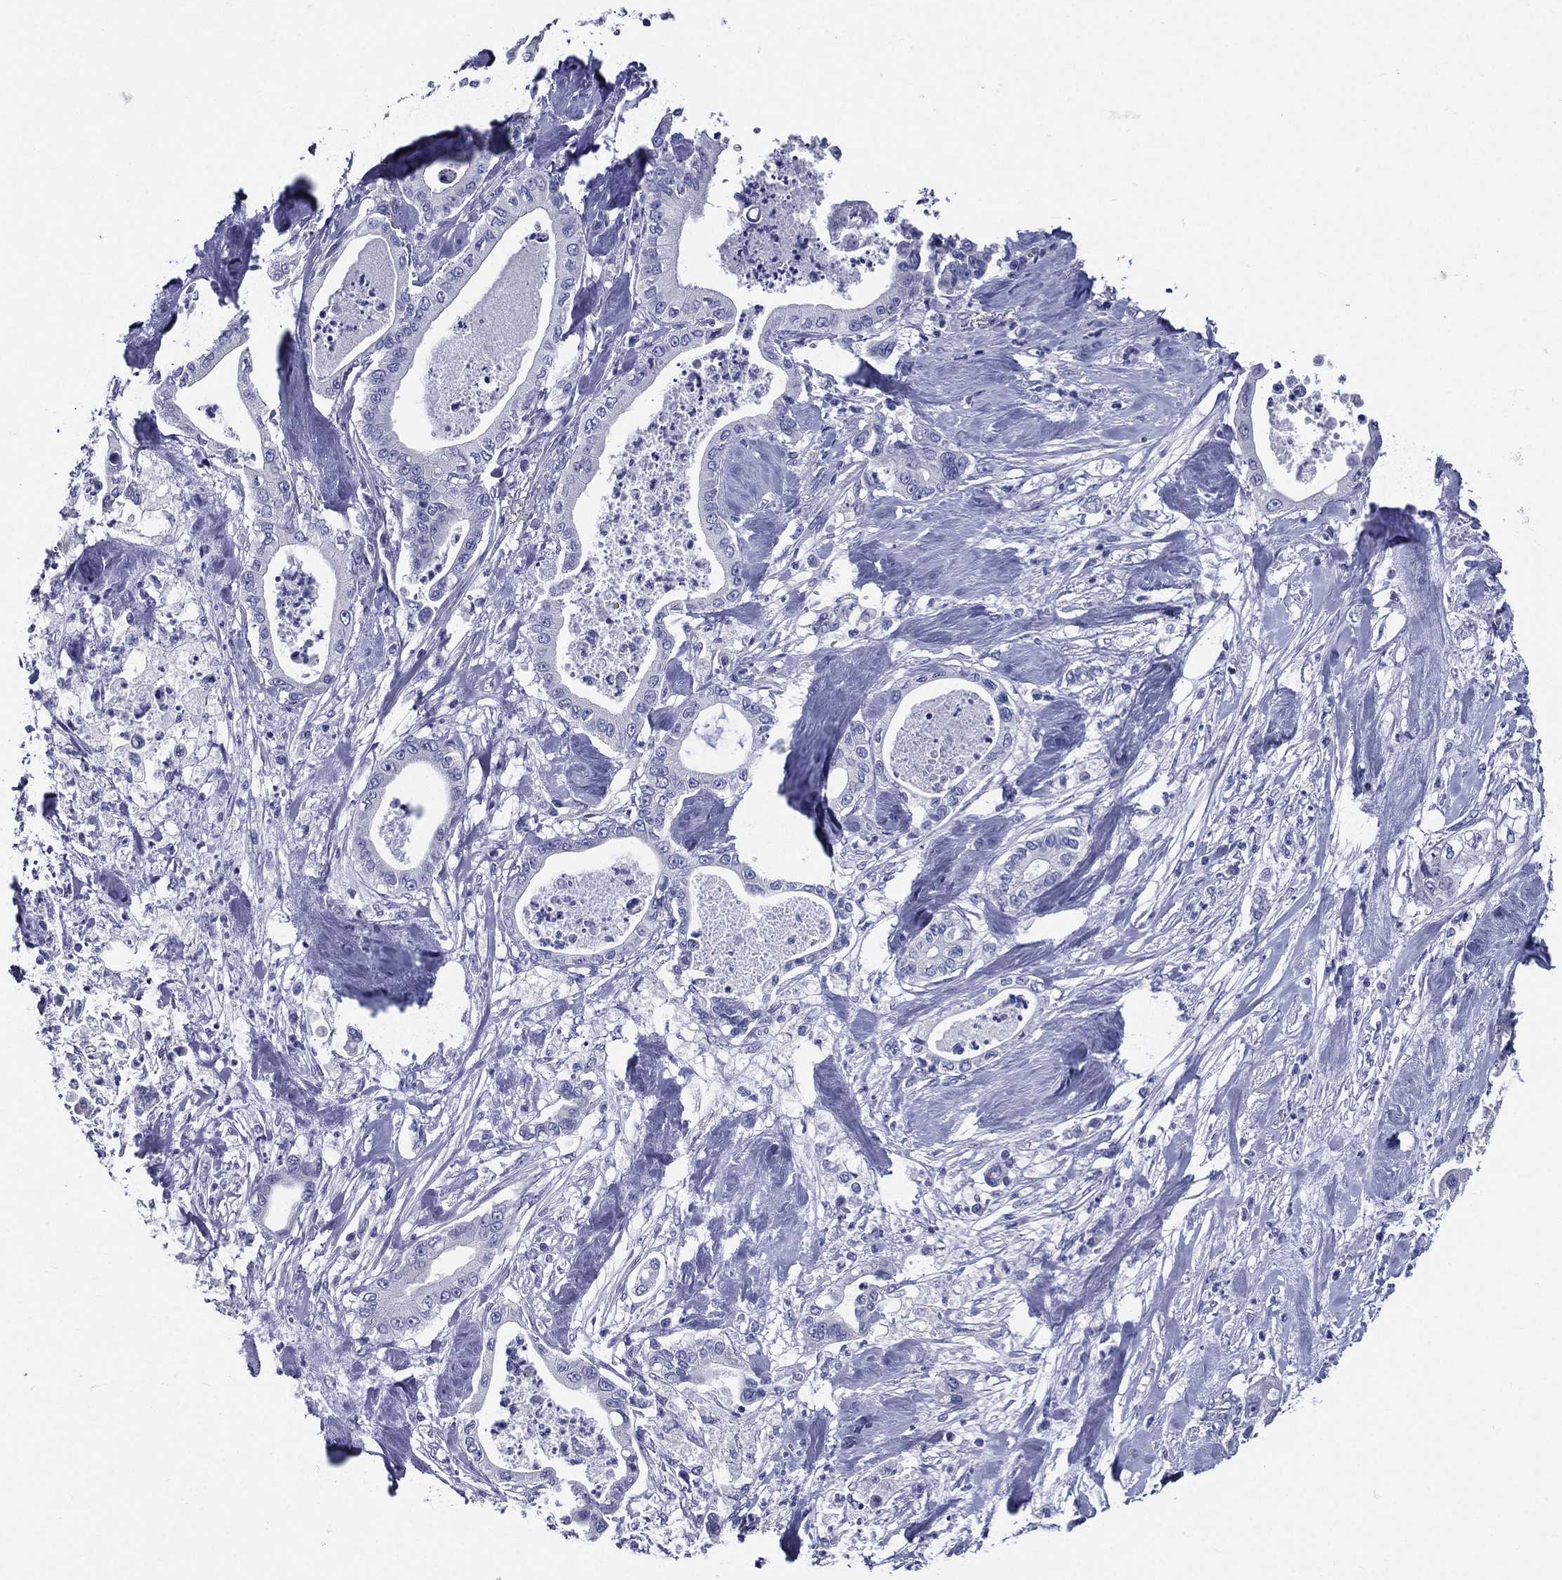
{"staining": {"intensity": "negative", "quantity": "none", "location": "none"}, "tissue": "pancreatic cancer", "cell_type": "Tumor cells", "image_type": "cancer", "snomed": [{"axis": "morphology", "description": "Adenocarcinoma, NOS"}, {"axis": "topography", "description": "Pancreas"}], "caption": "Human pancreatic adenocarcinoma stained for a protein using immunohistochemistry (IHC) displays no expression in tumor cells.", "gene": "DPYS", "patient": {"sex": "male", "age": 71}}